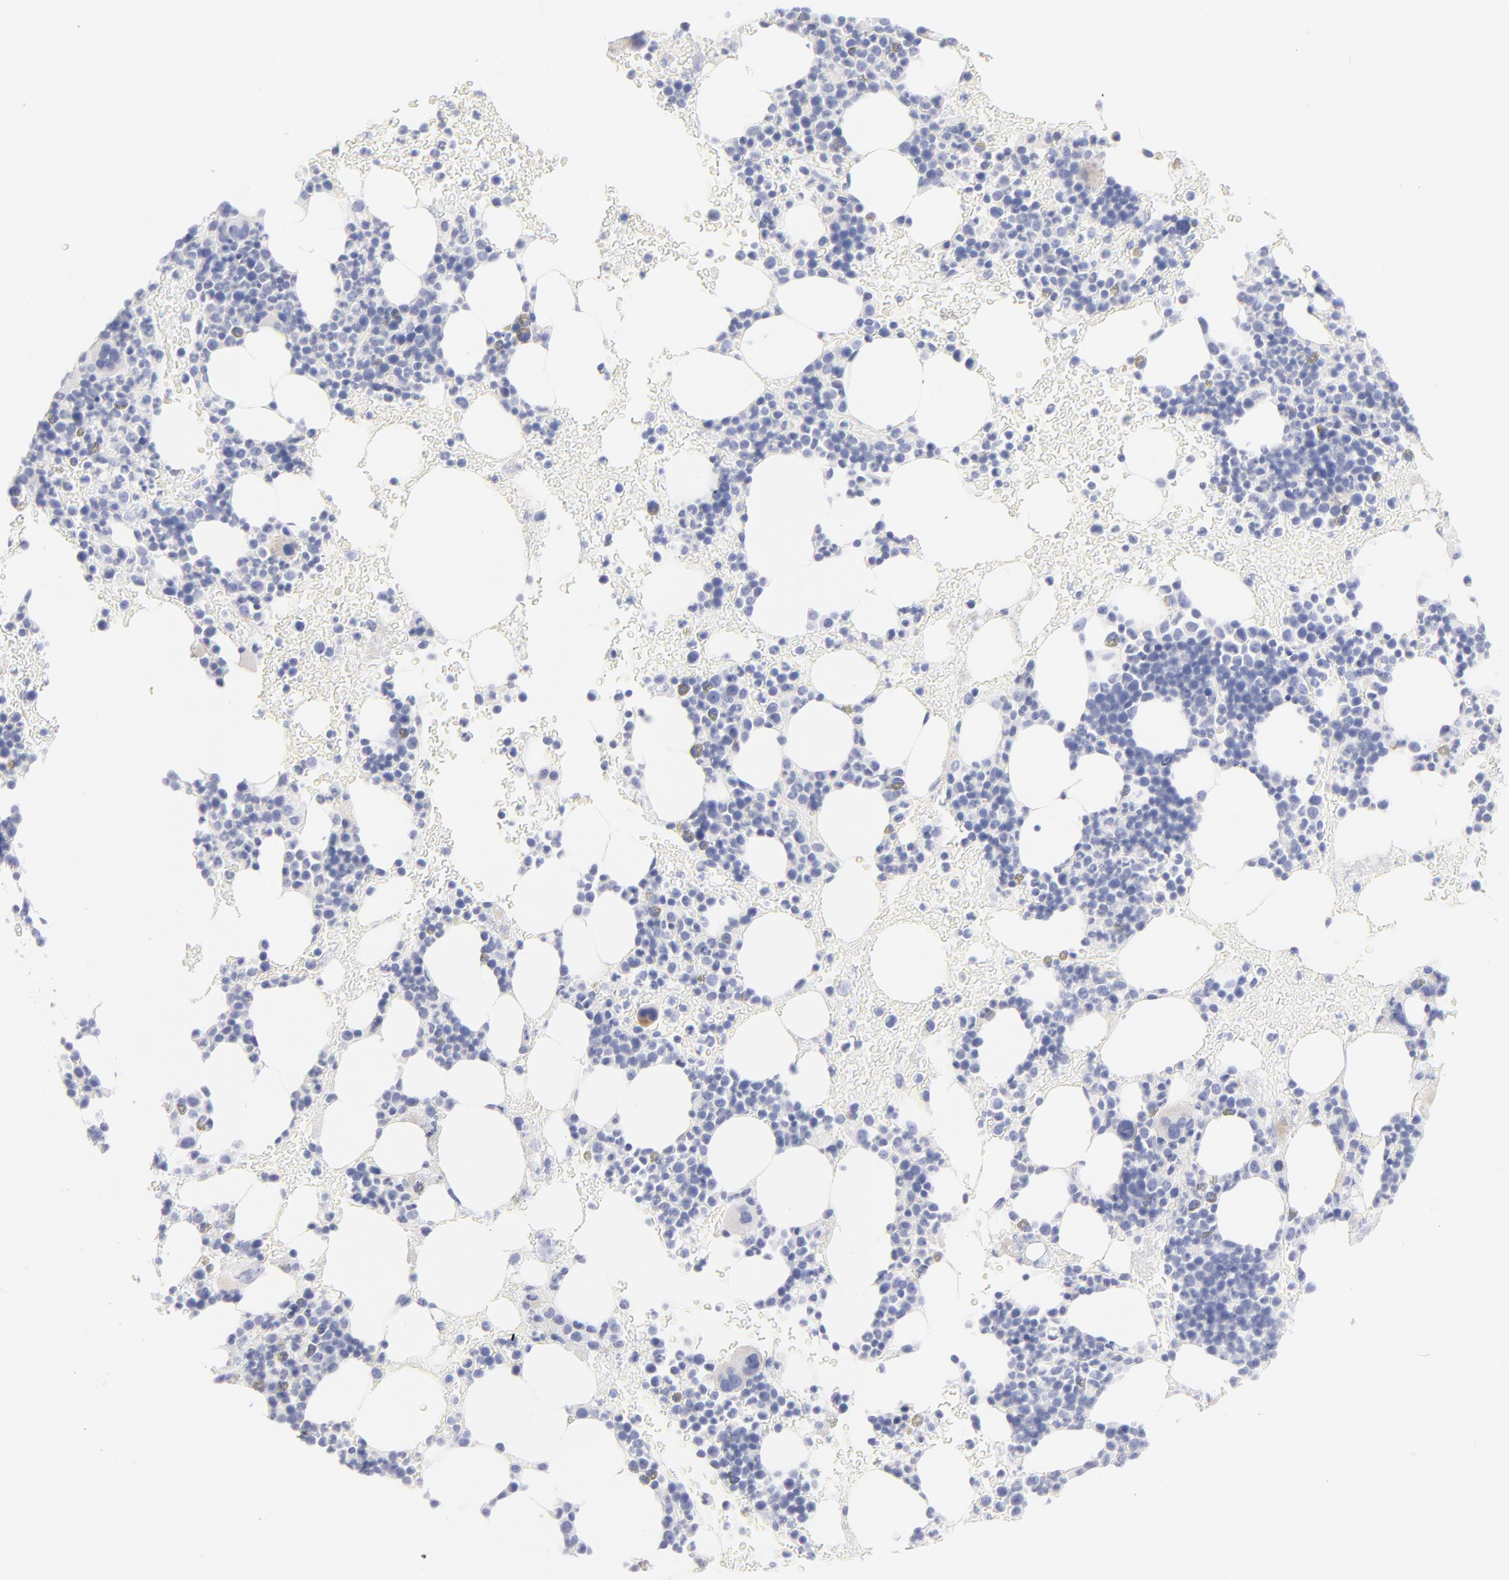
{"staining": {"intensity": "negative", "quantity": "none", "location": "none"}, "tissue": "bone marrow", "cell_type": "Hematopoietic cells", "image_type": "normal", "snomed": [{"axis": "morphology", "description": "Normal tissue, NOS"}, {"axis": "topography", "description": "Bone marrow"}], "caption": "Immunohistochemistry photomicrograph of normal bone marrow stained for a protein (brown), which shows no expression in hematopoietic cells.", "gene": "ACTA2", "patient": {"sex": "male", "age": 17}}